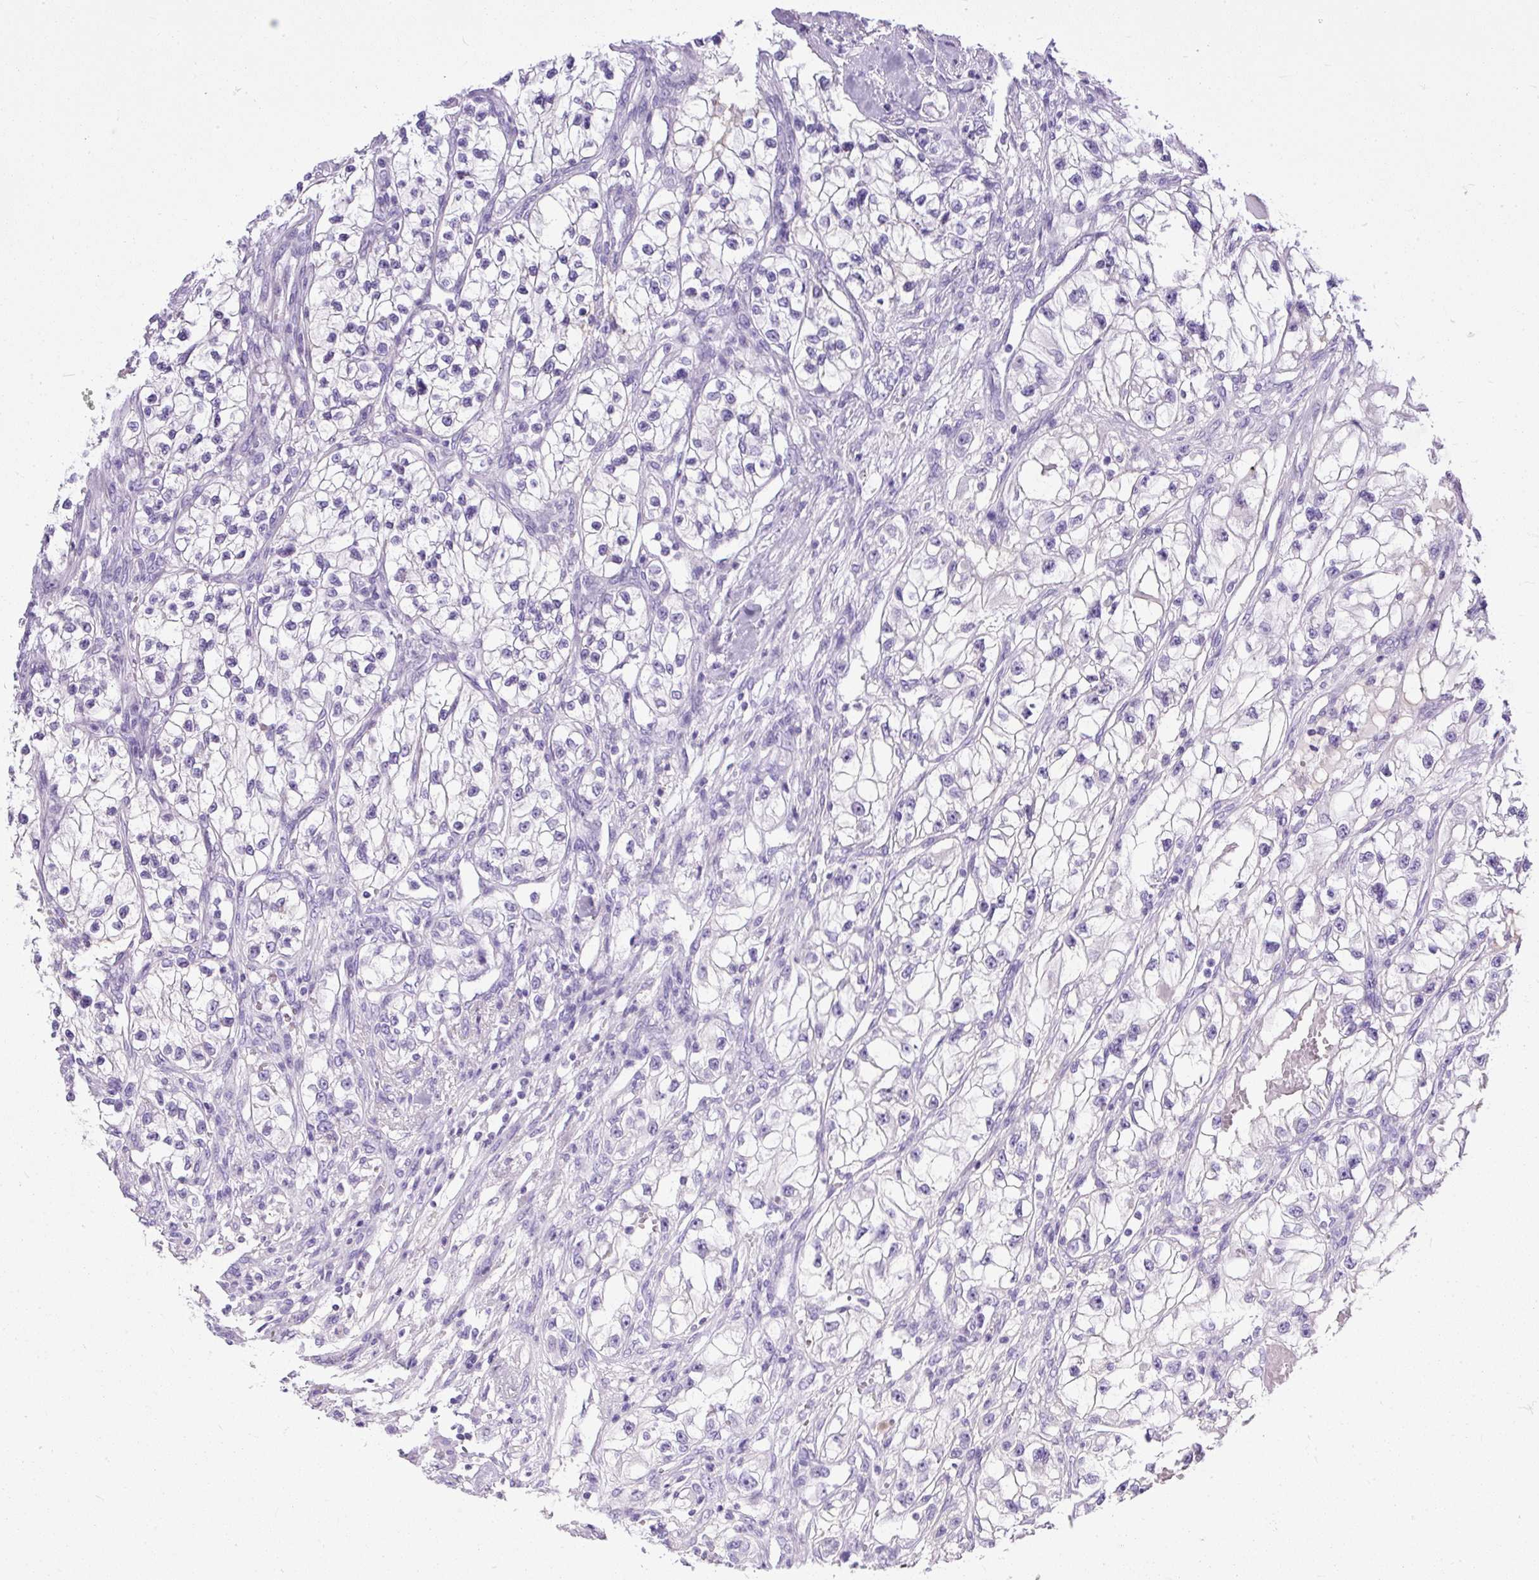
{"staining": {"intensity": "negative", "quantity": "none", "location": "none"}, "tissue": "renal cancer", "cell_type": "Tumor cells", "image_type": "cancer", "snomed": [{"axis": "morphology", "description": "Adenocarcinoma, NOS"}, {"axis": "topography", "description": "Kidney"}], "caption": "Micrograph shows no protein expression in tumor cells of adenocarcinoma (renal) tissue.", "gene": "UPP1", "patient": {"sex": "female", "age": 57}}